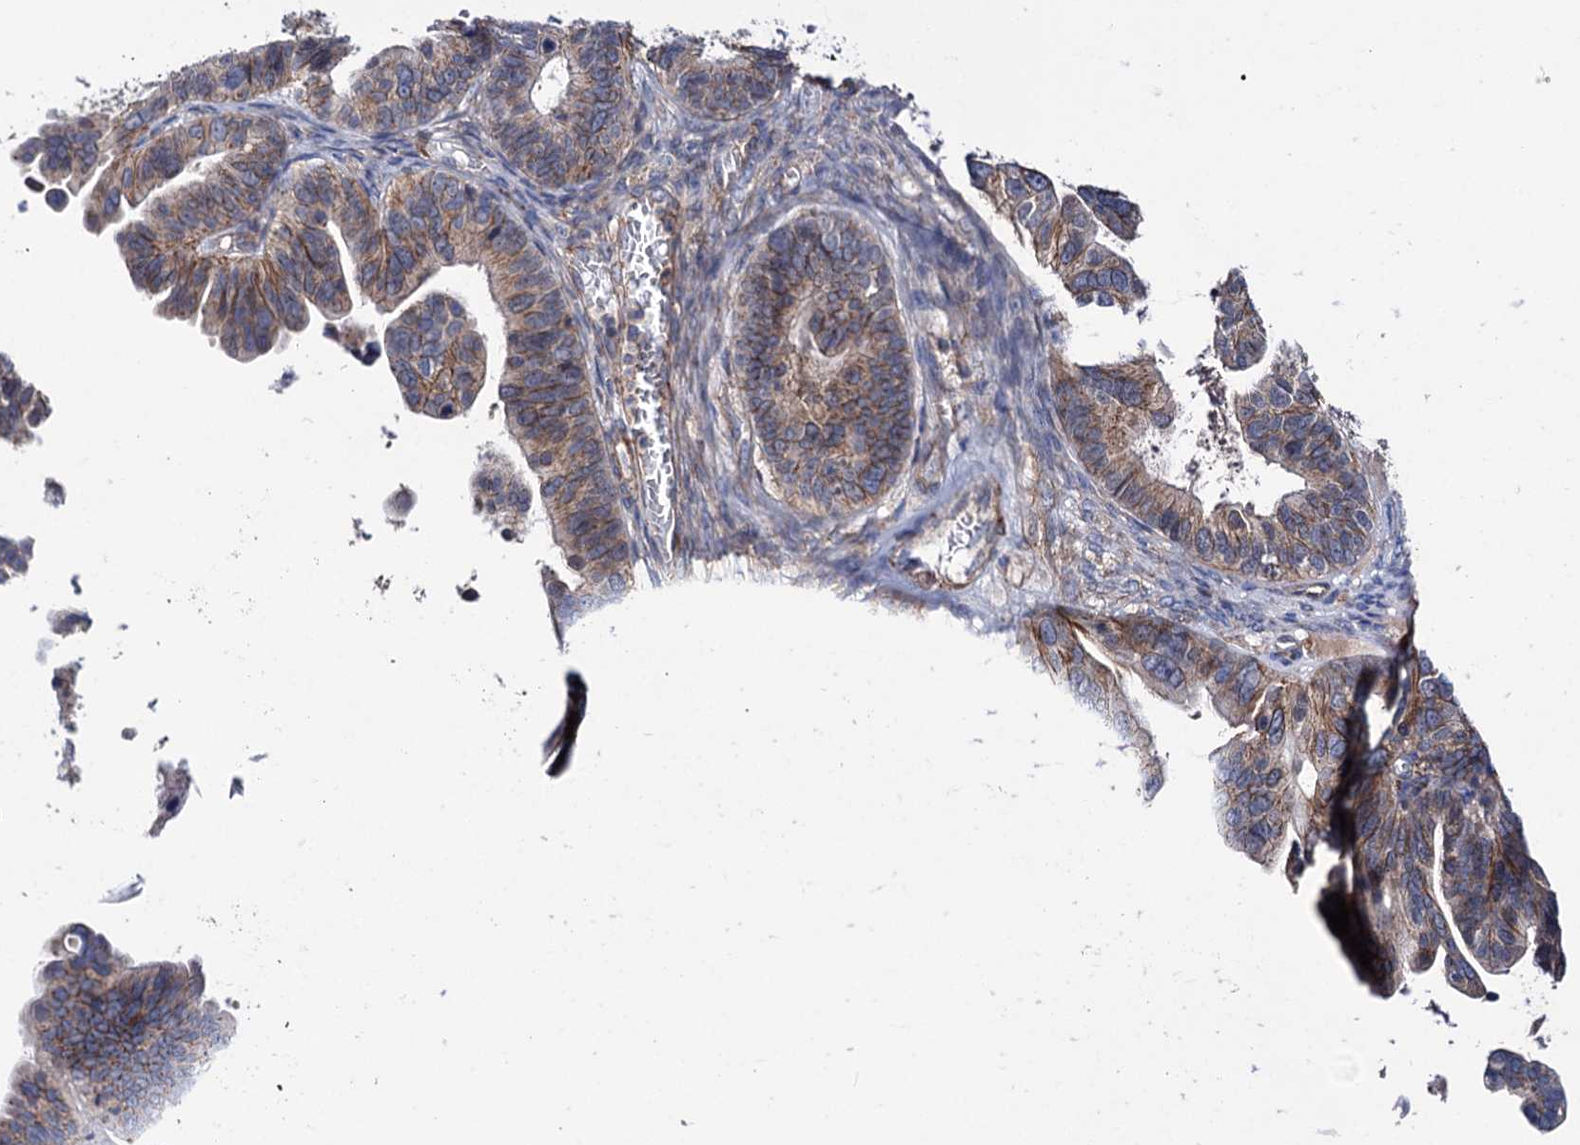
{"staining": {"intensity": "weak", "quantity": "25%-75%", "location": "cytoplasmic/membranous"}, "tissue": "ovarian cancer", "cell_type": "Tumor cells", "image_type": "cancer", "snomed": [{"axis": "morphology", "description": "Cystadenocarcinoma, serous, NOS"}, {"axis": "topography", "description": "Ovary"}], "caption": "Ovarian serous cystadenocarcinoma stained with immunohistochemistry (IHC) demonstrates weak cytoplasmic/membranous positivity in approximately 25%-75% of tumor cells.", "gene": "DEF6", "patient": {"sex": "female", "age": 56}}